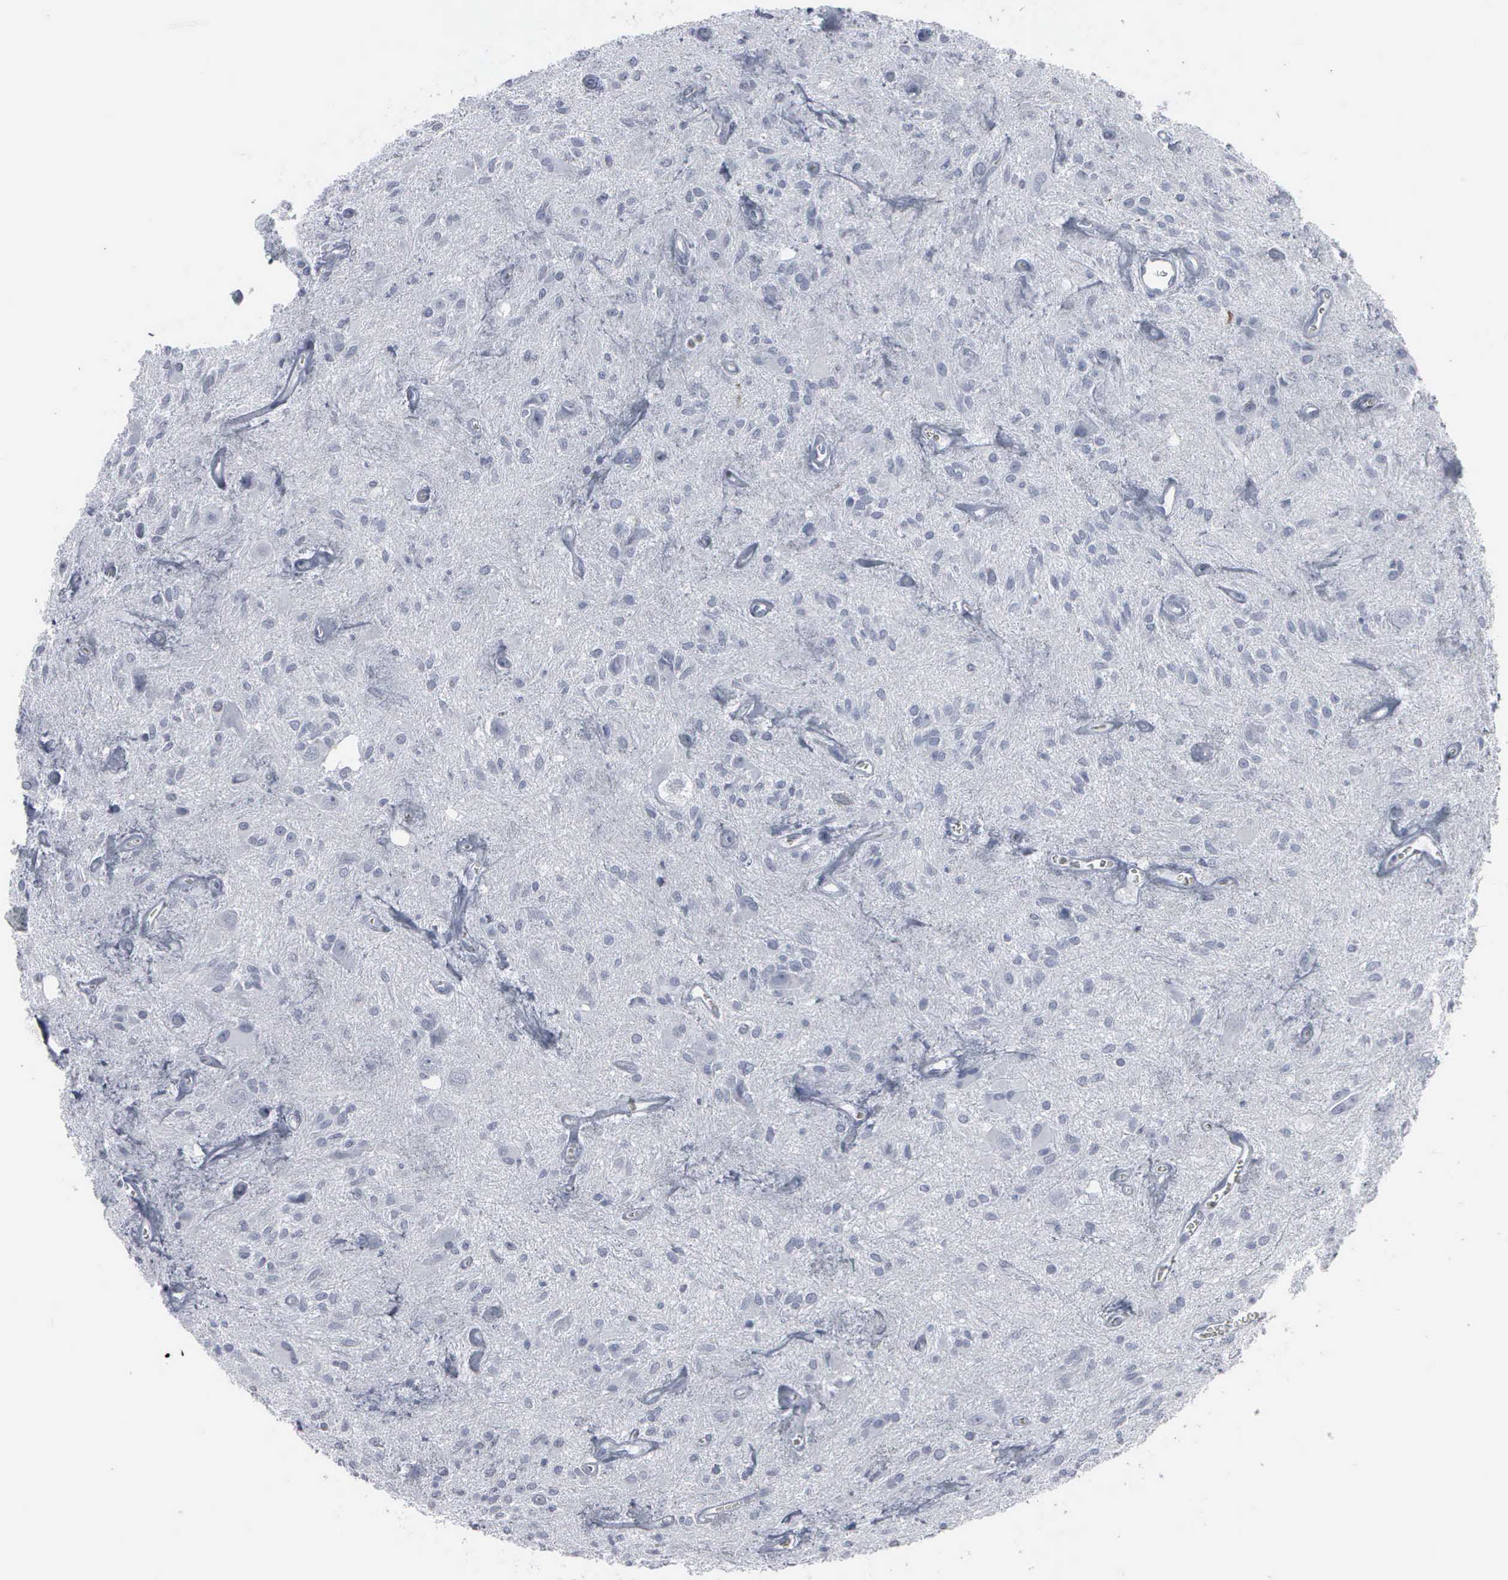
{"staining": {"intensity": "weak", "quantity": "<25%", "location": "cytoplasmic/membranous"}, "tissue": "glioma", "cell_type": "Tumor cells", "image_type": "cancer", "snomed": [{"axis": "morphology", "description": "Glioma, malignant, Low grade"}, {"axis": "topography", "description": "Brain"}], "caption": "Tumor cells show no significant protein expression in glioma.", "gene": "CCNB1", "patient": {"sex": "female", "age": 15}}